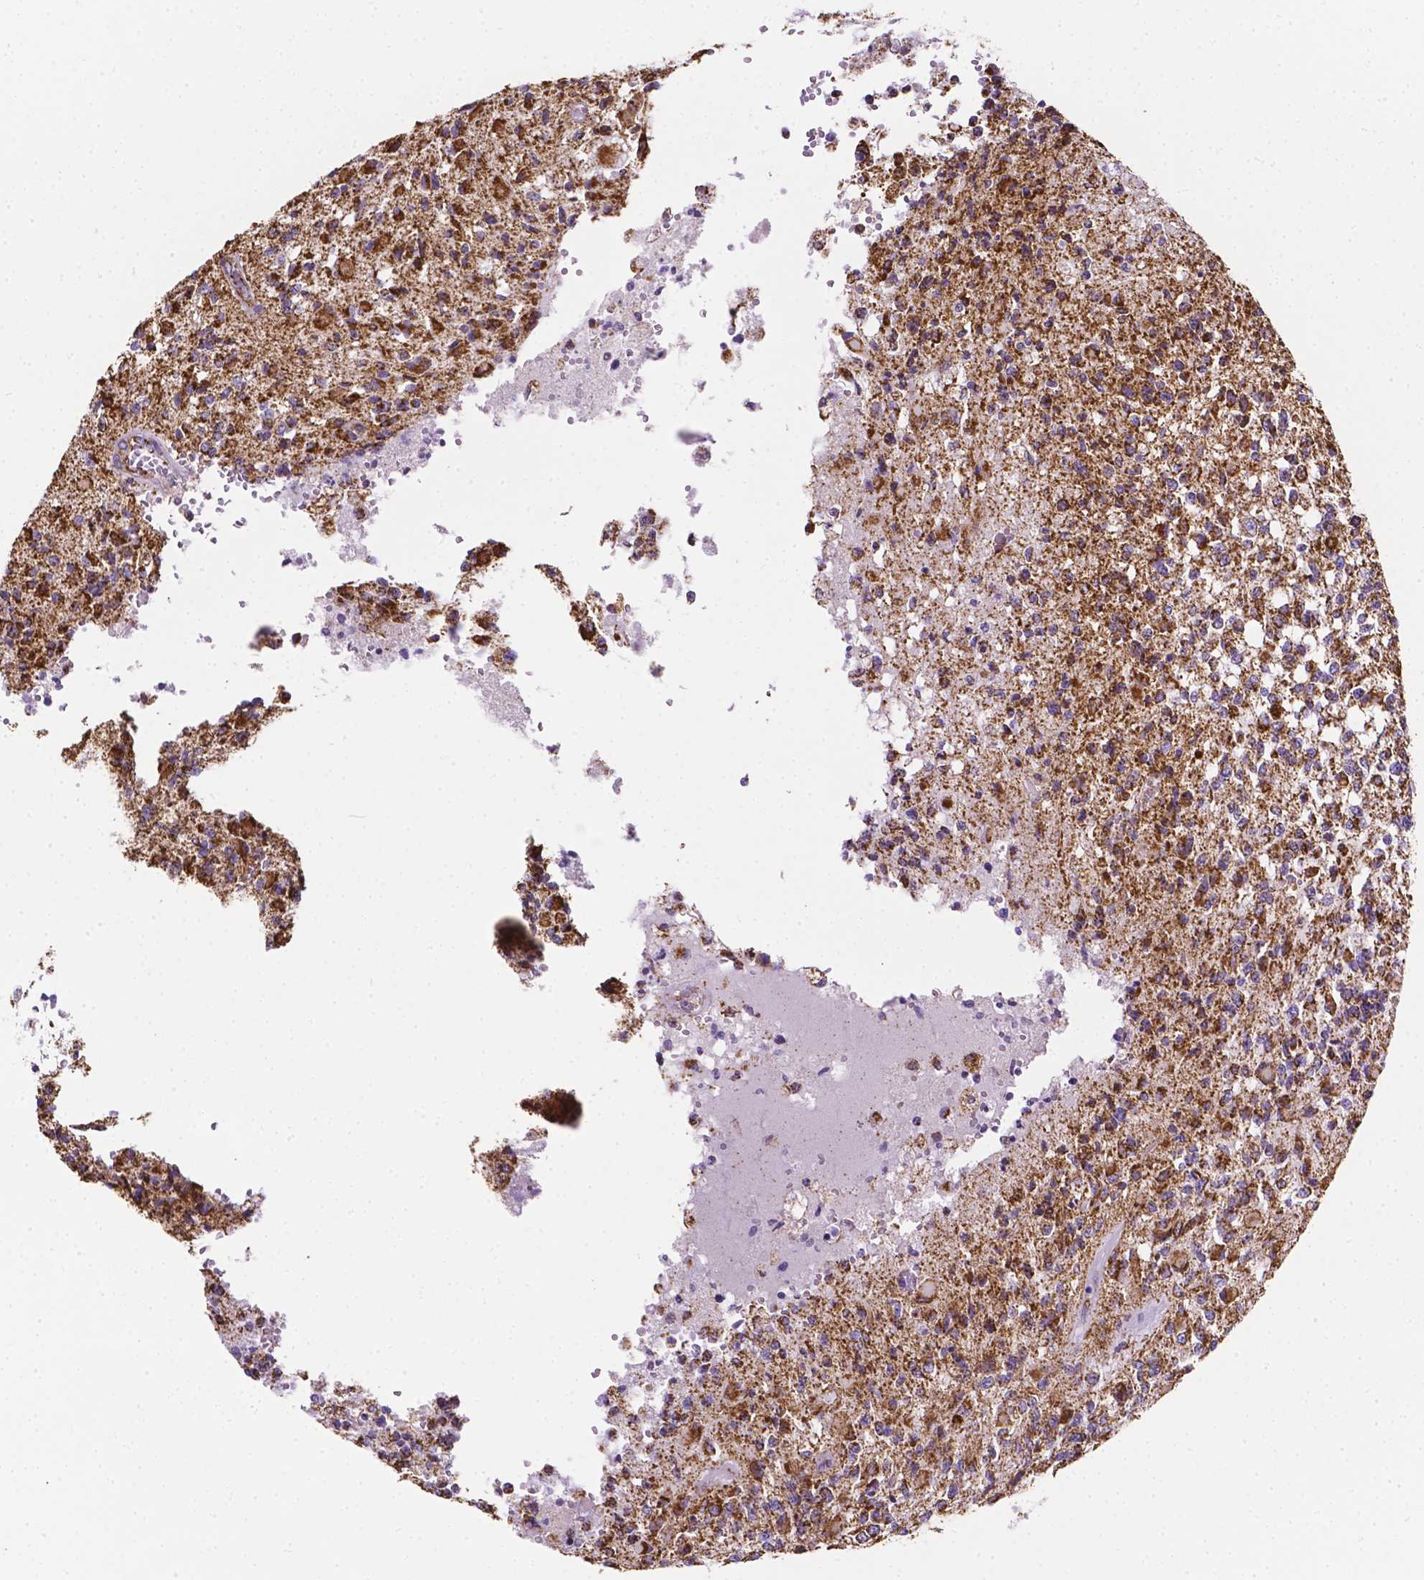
{"staining": {"intensity": "strong", "quantity": "25%-75%", "location": "cytoplasmic/membranous"}, "tissue": "glioma", "cell_type": "Tumor cells", "image_type": "cancer", "snomed": [{"axis": "morphology", "description": "Glioma, malignant, High grade"}, {"axis": "topography", "description": "Brain"}], "caption": "Strong cytoplasmic/membranous protein staining is seen in about 25%-75% of tumor cells in glioma. The protein of interest is stained brown, and the nuclei are stained in blue (DAB (3,3'-diaminobenzidine) IHC with brightfield microscopy, high magnification).", "gene": "RMDN3", "patient": {"sex": "female", "age": 63}}